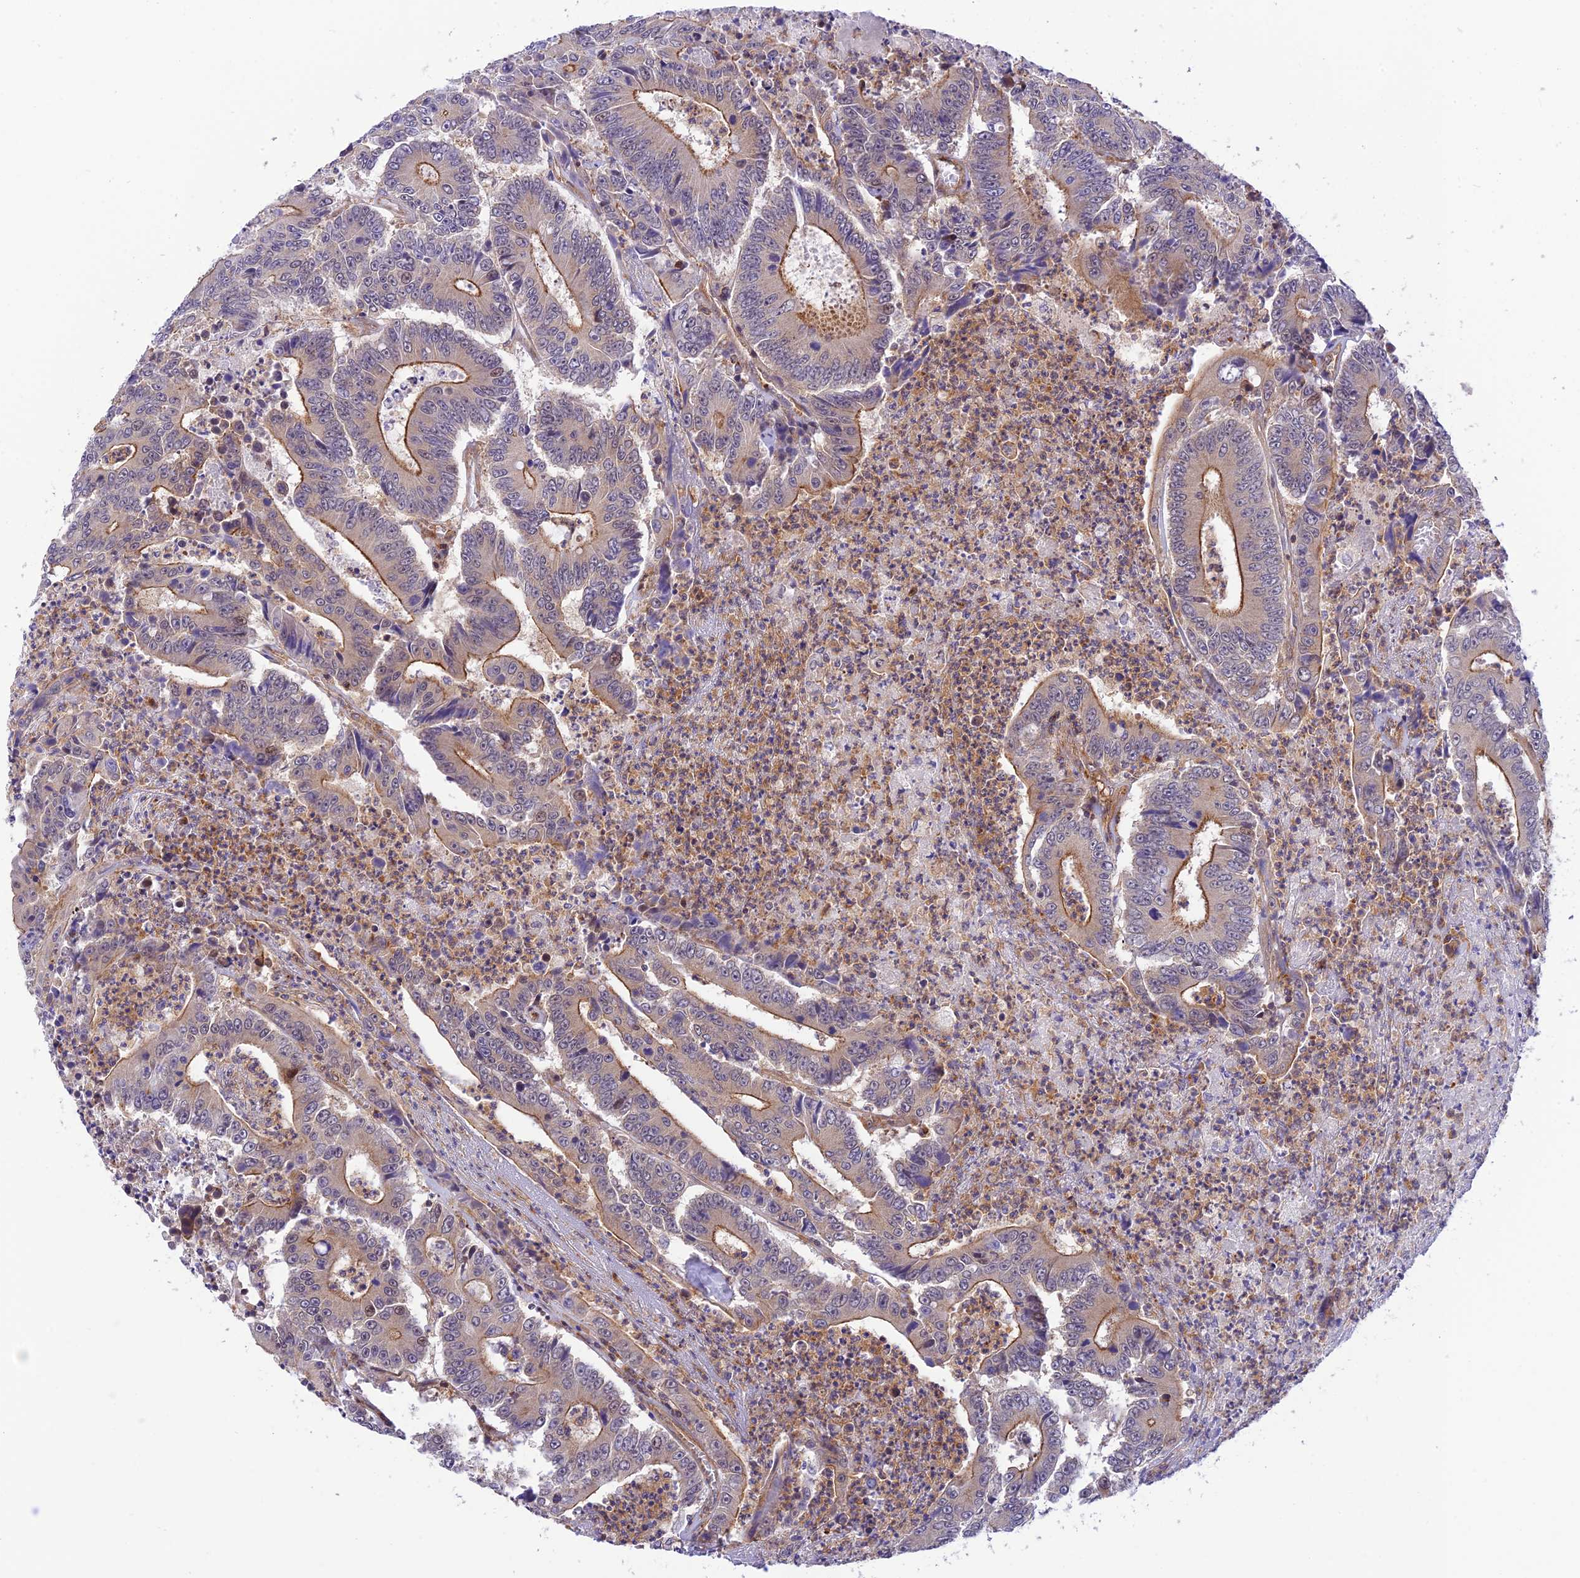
{"staining": {"intensity": "moderate", "quantity": "<25%", "location": "cytoplasmic/membranous"}, "tissue": "colorectal cancer", "cell_type": "Tumor cells", "image_type": "cancer", "snomed": [{"axis": "morphology", "description": "Adenocarcinoma, NOS"}, {"axis": "topography", "description": "Colon"}], "caption": "Colorectal cancer stained with immunohistochemistry displays moderate cytoplasmic/membranous expression in approximately <25% of tumor cells. Ihc stains the protein of interest in brown and the nuclei are stained blue.", "gene": "EVI5L", "patient": {"sex": "male", "age": 83}}